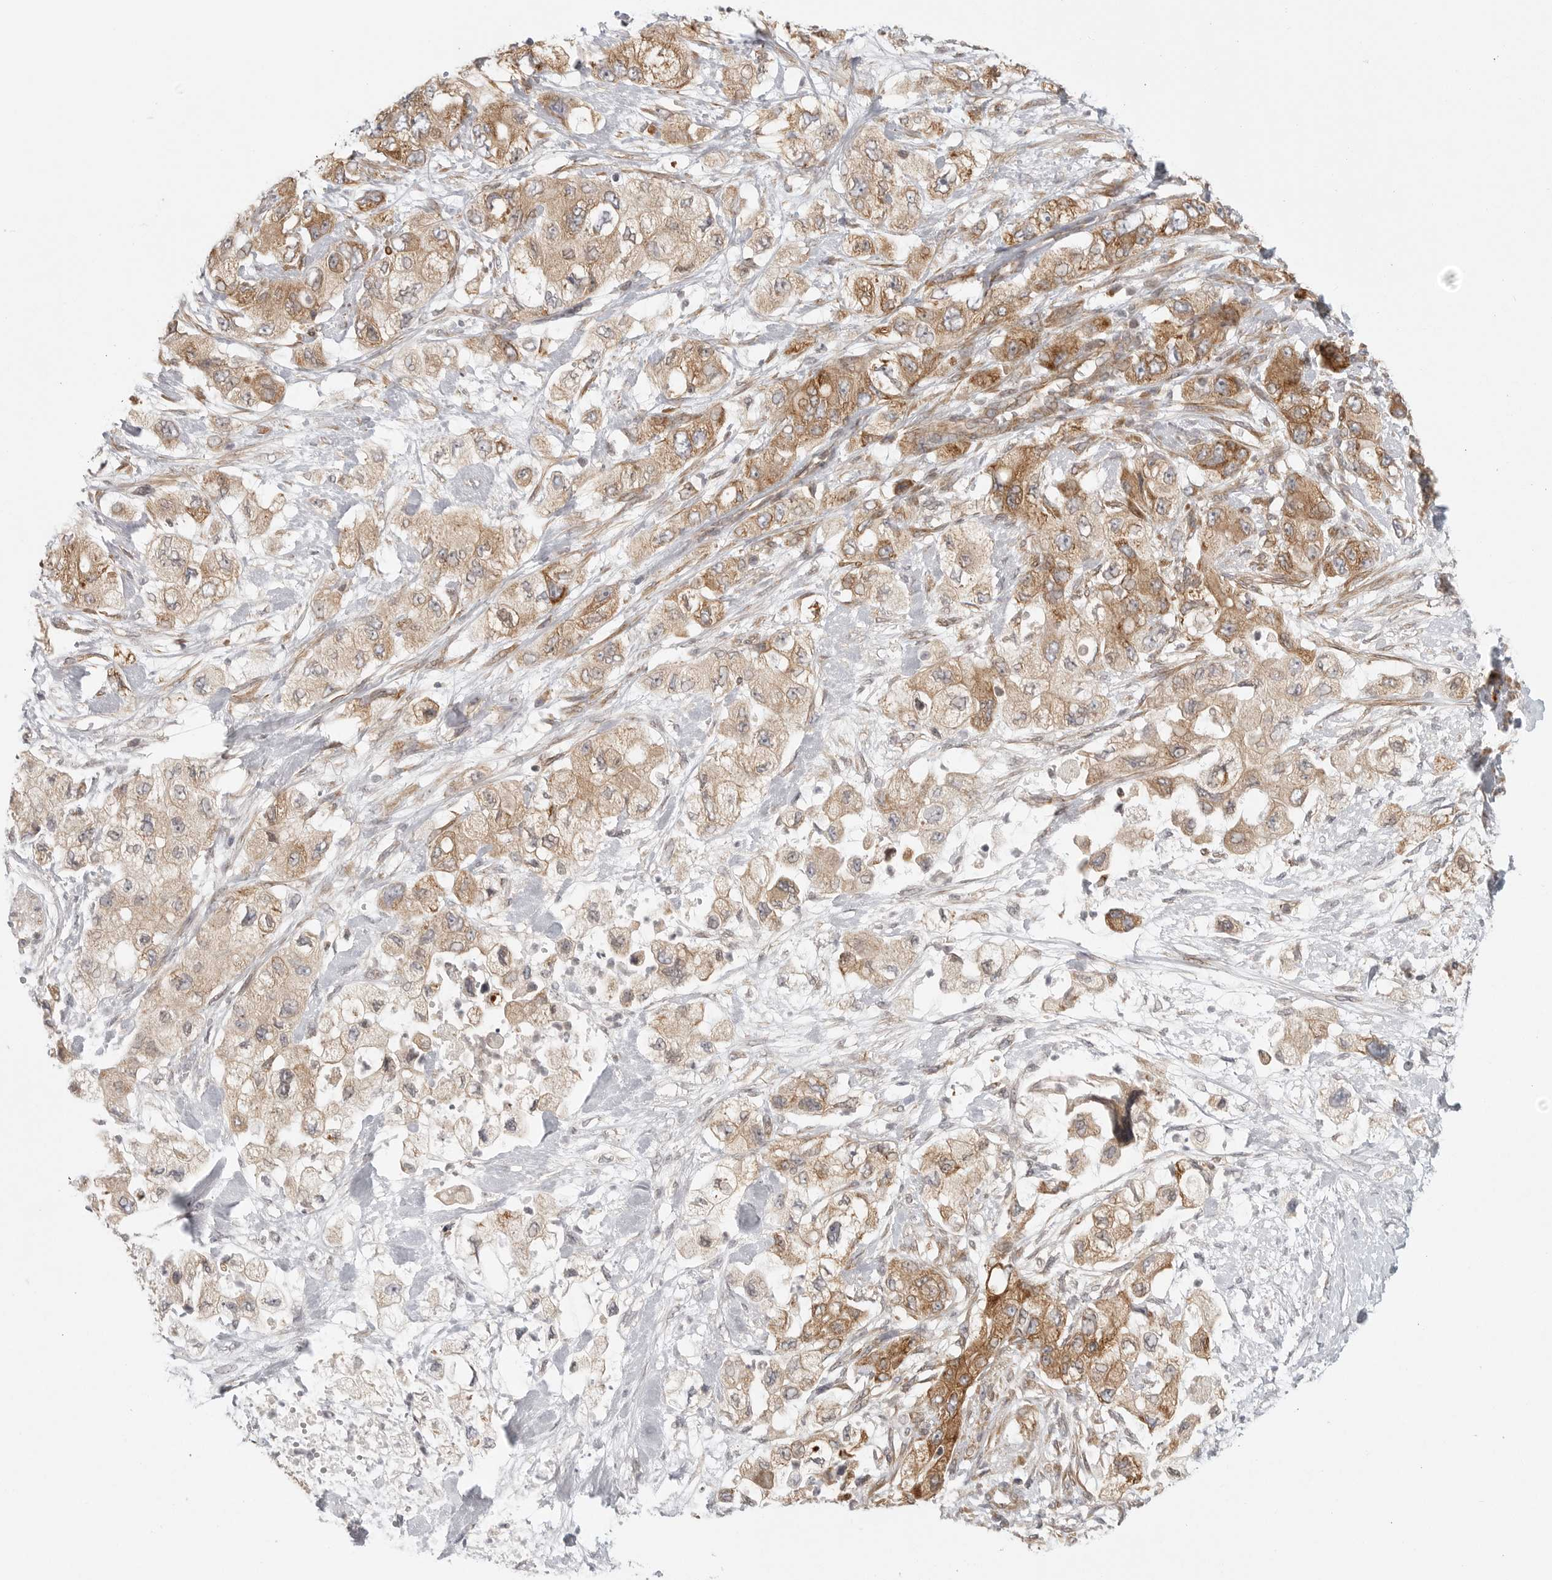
{"staining": {"intensity": "moderate", "quantity": ">75%", "location": "cytoplasmic/membranous"}, "tissue": "pancreatic cancer", "cell_type": "Tumor cells", "image_type": "cancer", "snomed": [{"axis": "morphology", "description": "Adenocarcinoma, NOS"}, {"axis": "topography", "description": "Pancreas"}], "caption": "The immunohistochemical stain highlights moderate cytoplasmic/membranous staining in tumor cells of pancreatic cancer tissue.", "gene": "CERS2", "patient": {"sex": "female", "age": 73}}